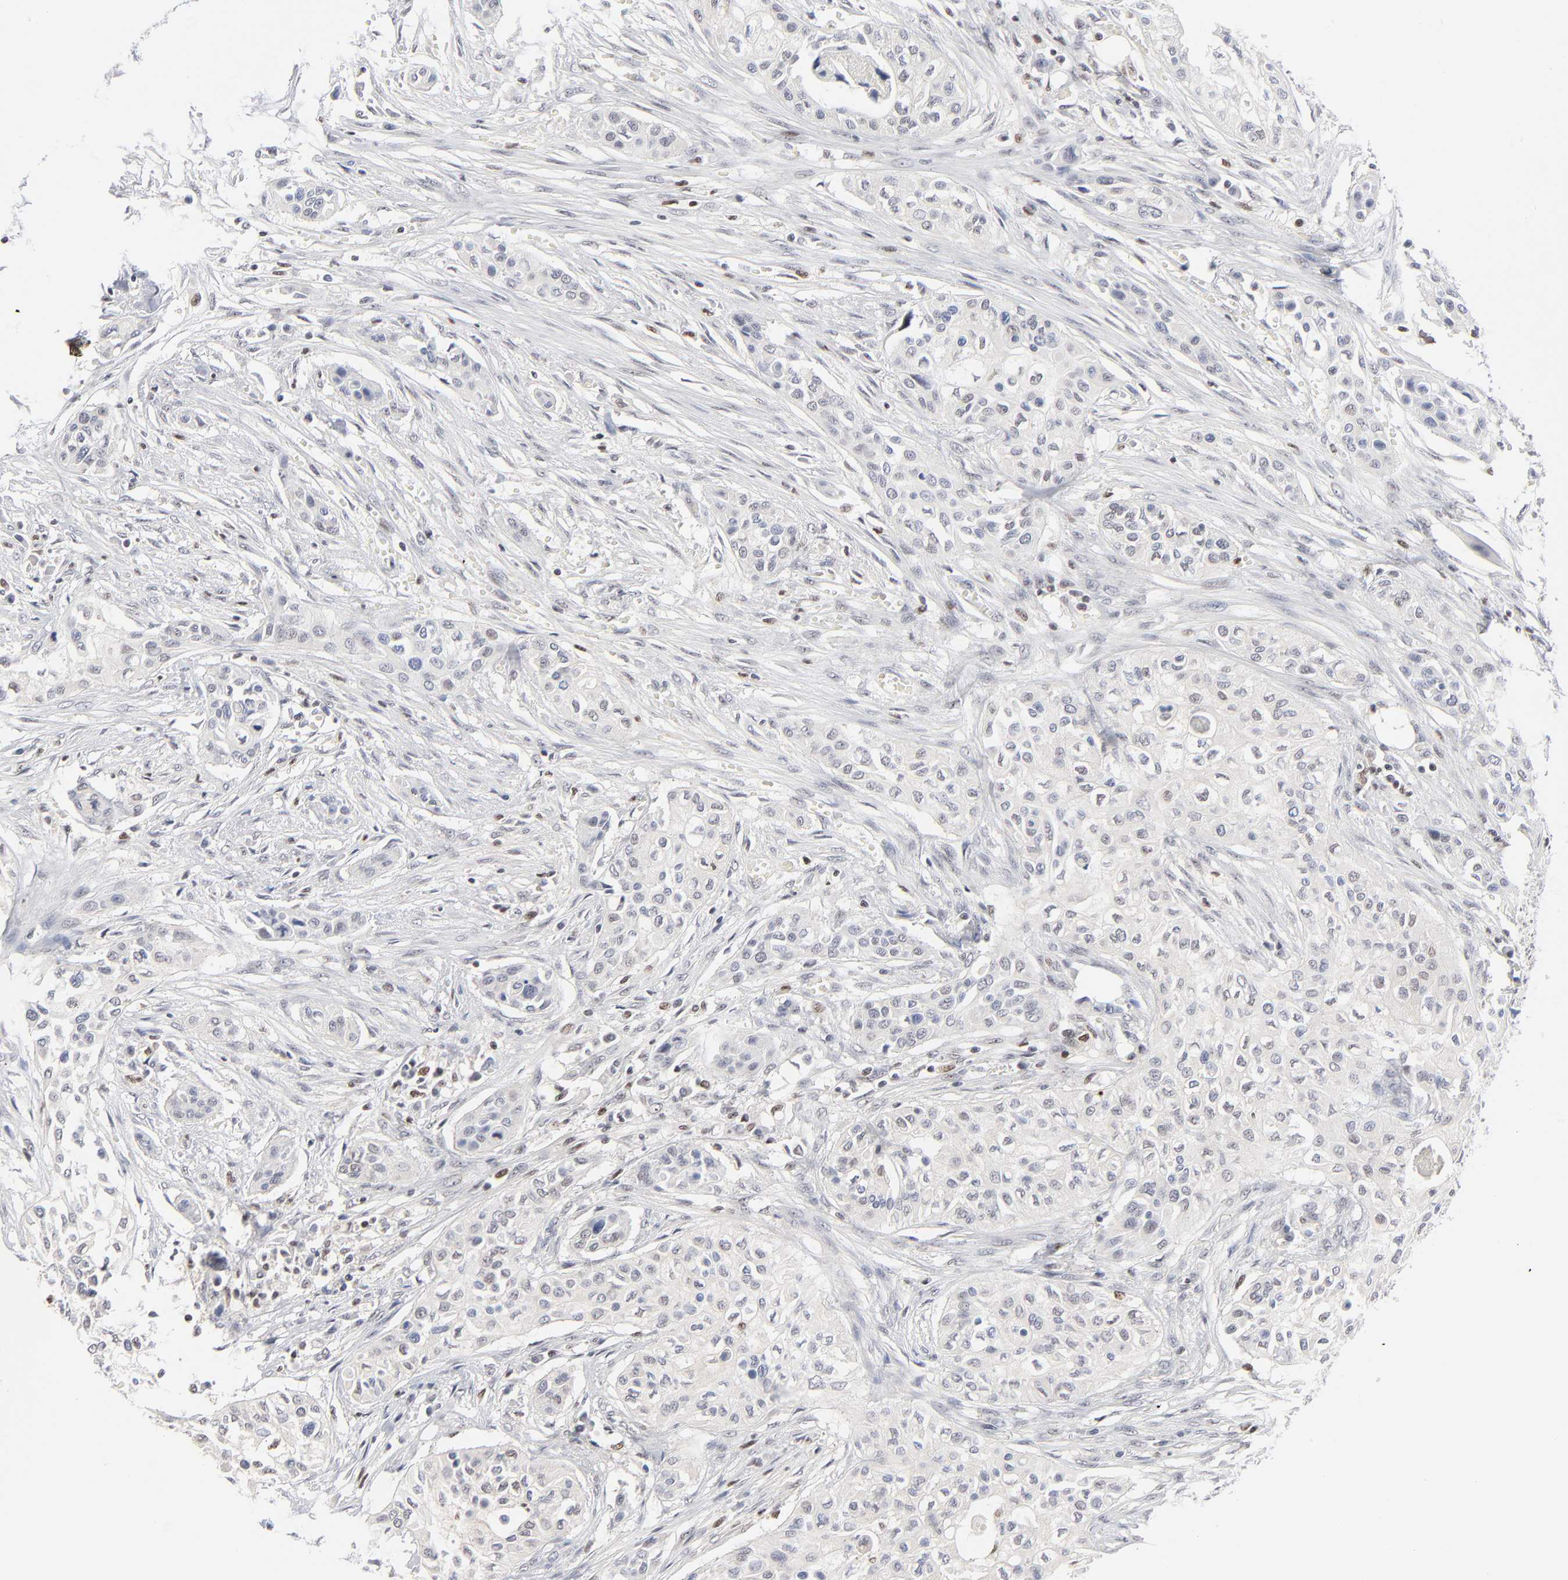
{"staining": {"intensity": "weak", "quantity": "25%-75%", "location": "nuclear"}, "tissue": "urothelial cancer", "cell_type": "Tumor cells", "image_type": "cancer", "snomed": [{"axis": "morphology", "description": "Urothelial carcinoma, High grade"}, {"axis": "topography", "description": "Urinary bladder"}], "caption": "Weak nuclear expression for a protein is present in approximately 25%-75% of tumor cells of high-grade urothelial carcinoma using immunohistochemistry (IHC).", "gene": "MAX", "patient": {"sex": "male", "age": 74}}